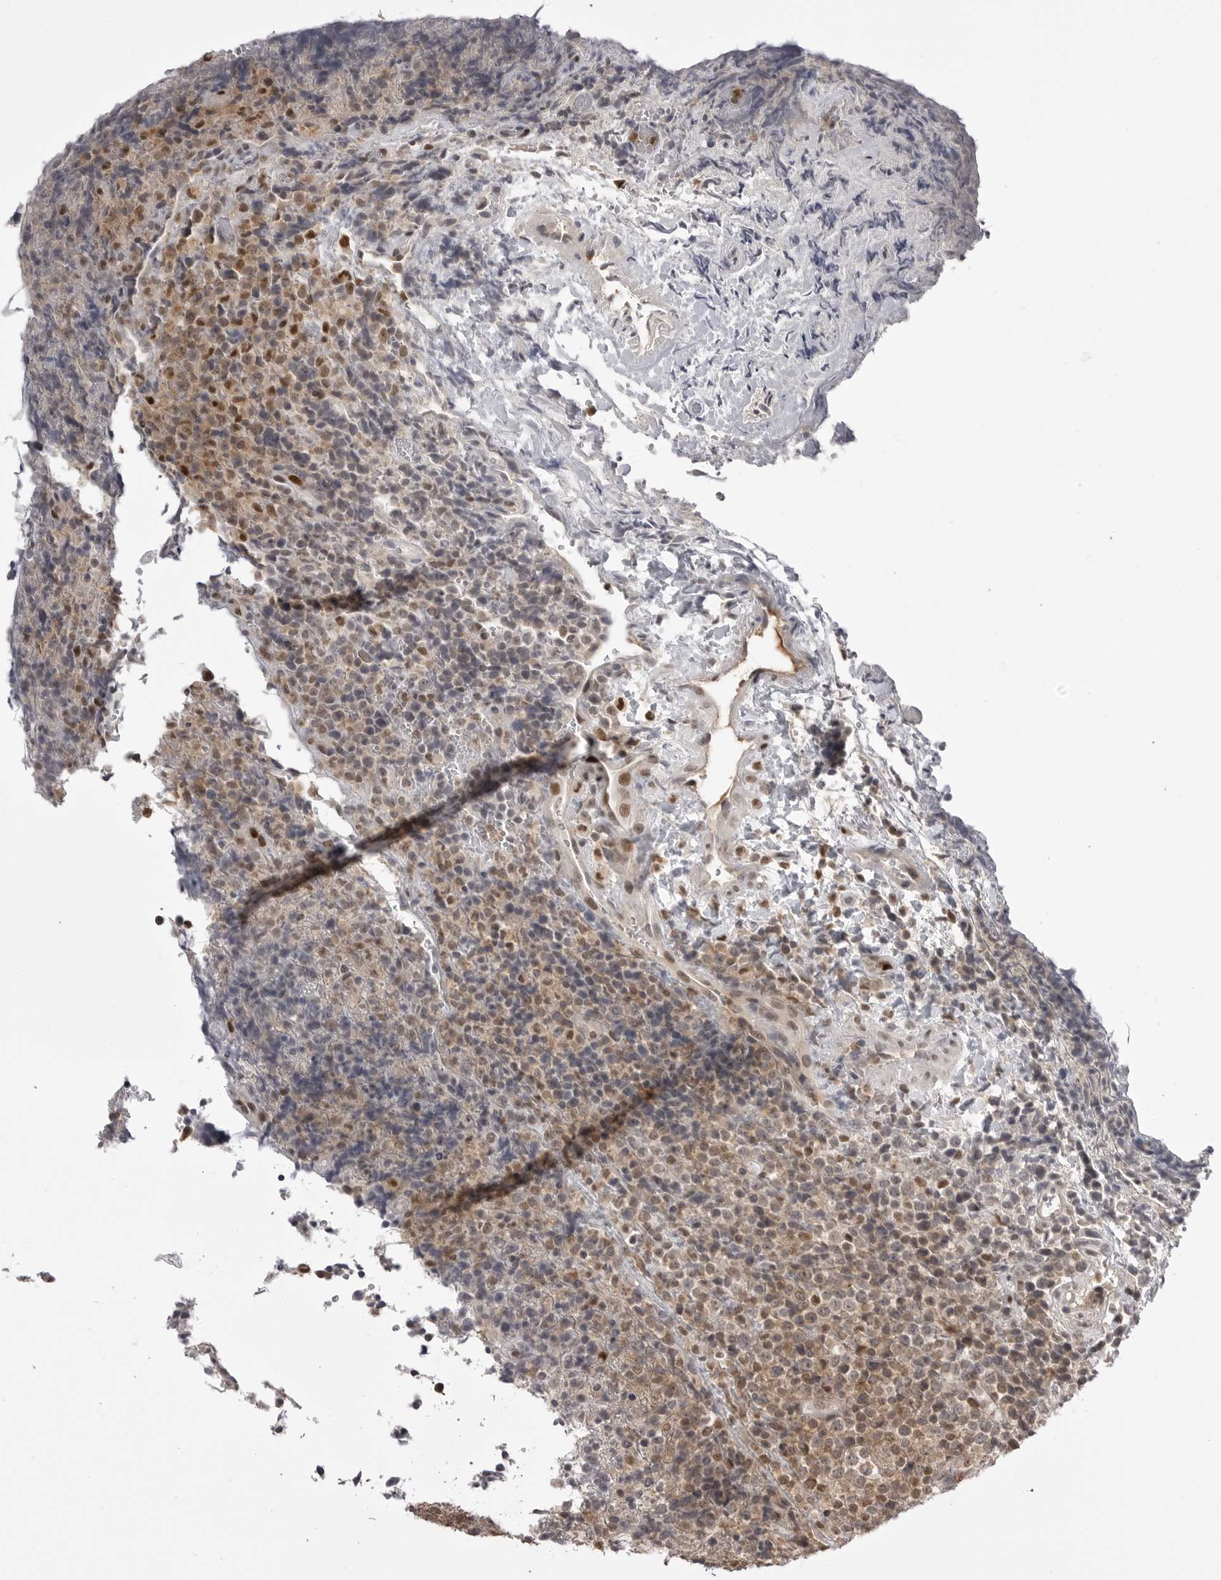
{"staining": {"intensity": "weak", "quantity": "25%-75%", "location": "nuclear"}, "tissue": "lymphoma", "cell_type": "Tumor cells", "image_type": "cancer", "snomed": [{"axis": "morphology", "description": "Malignant lymphoma, non-Hodgkin's type, High grade"}, {"axis": "topography", "description": "Lymph node"}], "caption": "Malignant lymphoma, non-Hodgkin's type (high-grade) stained with immunohistochemistry demonstrates weak nuclear staining in about 25%-75% of tumor cells.", "gene": "PTK2B", "patient": {"sex": "male", "age": 13}}